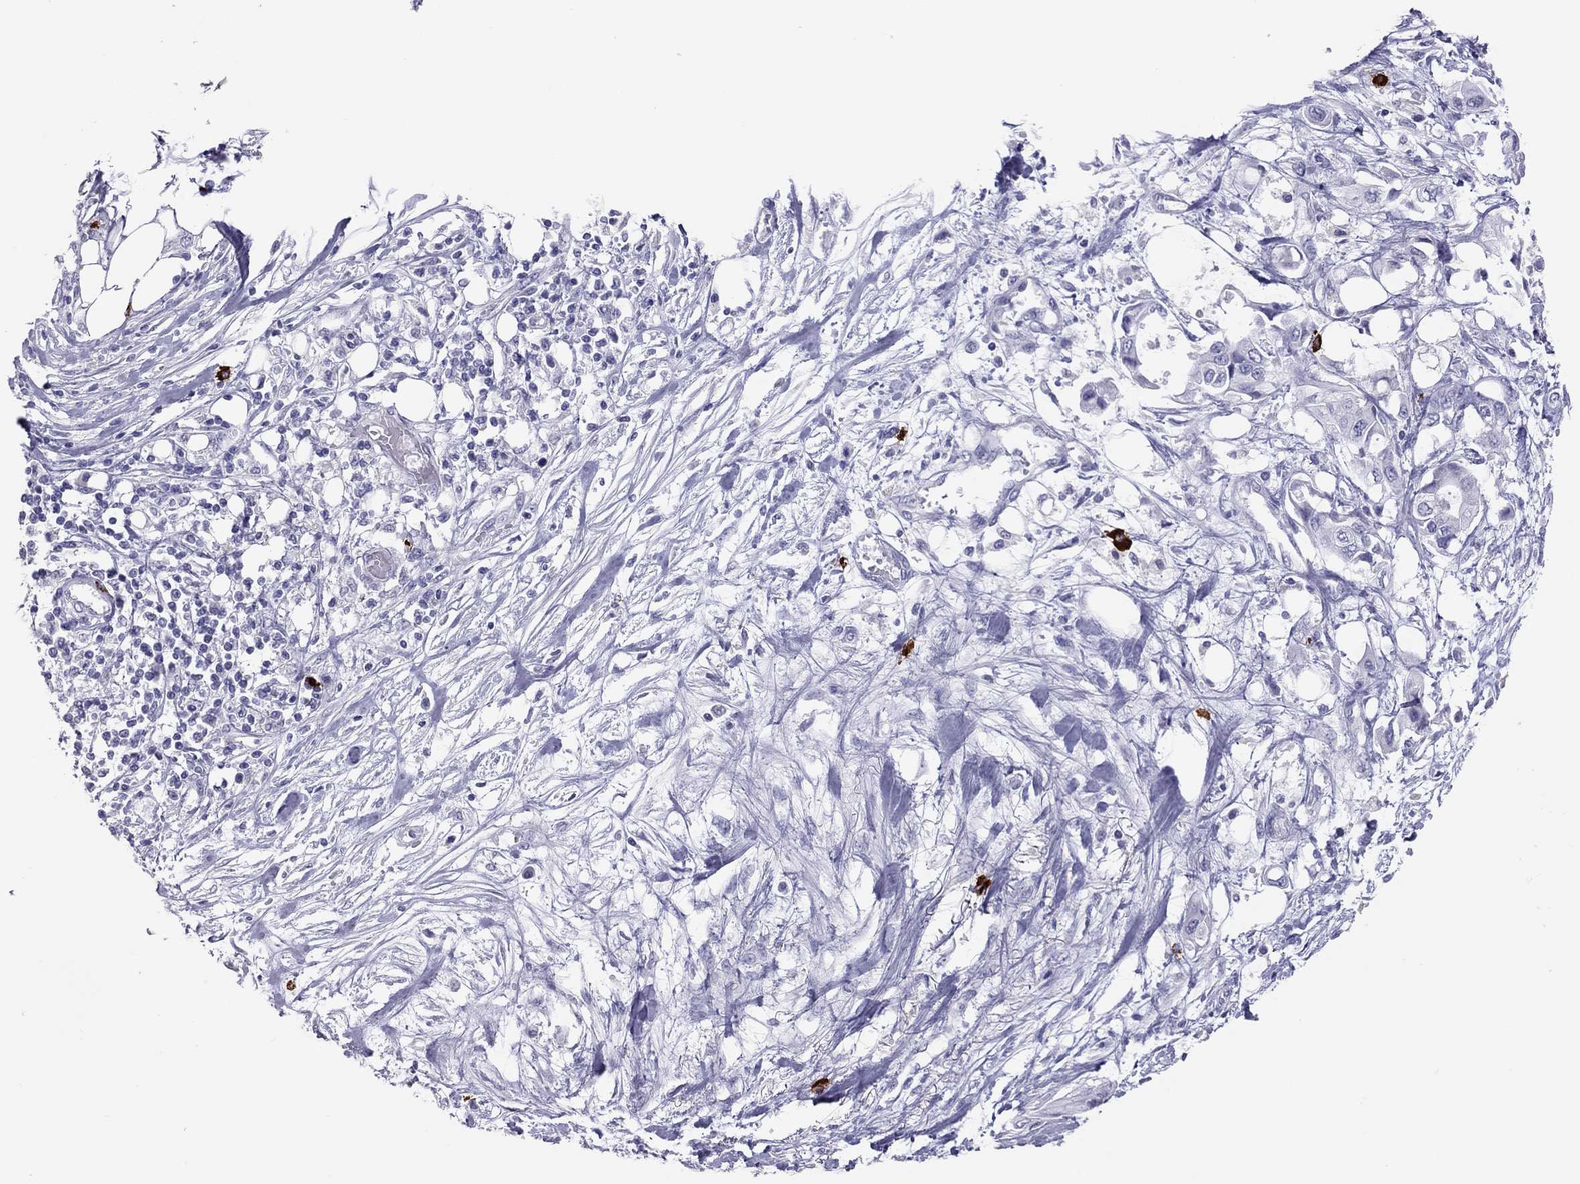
{"staining": {"intensity": "negative", "quantity": "none", "location": "none"}, "tissue": "pancreatic cancer", "cell_type": "Tumor cells", "image_type": "cancer", "snomed": [{"axis": "morphology", "description": "Adenocarcinoma, NOS"}, {"axis": "topography", "description": "Pancreas"}], "caption": "A micrograph of human adenocarcinoma (pancreatic) is negative for staining in tumor cells. (IHC, brightfield microscopy, high magnification).", "gene": "IL17REL", "patient": {"sex": "female", "age": 63}}